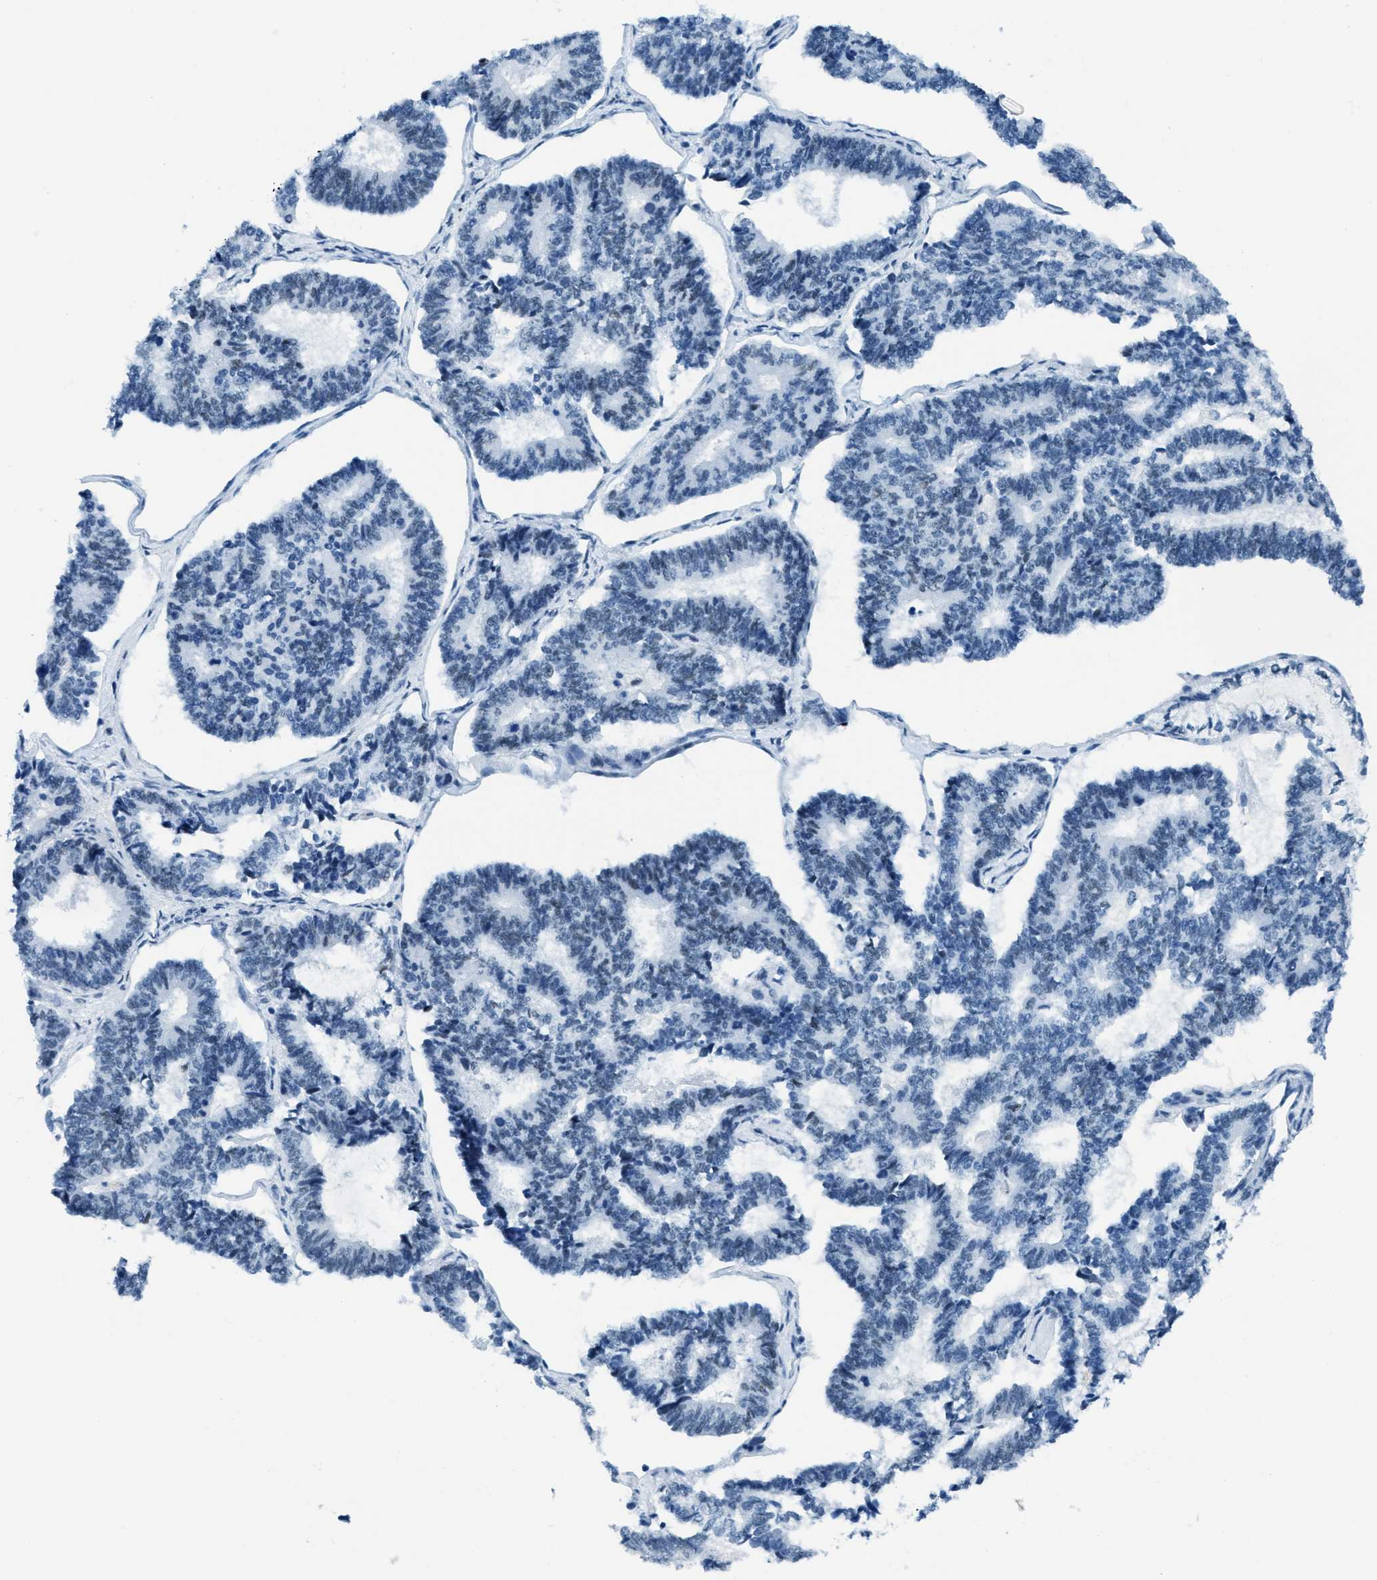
{"staining": {"intensity": "negative", "quantity": "none", "location": "none"}, "tissue": "endometrial cancer", "cell_type": "Tumor cells", "image_type": "cancer", "snomed": [{"axis": "morphology", "description": "Adenocarcinoma, NOS"}, {"axis": "topography", "description": "Endometrium"}], "caption": "This is a image of immunohistochemistry staining of endometrial cancer (adenocarcinoma), which shows no positivity in tumor cells. (Immunohistochemistry, brightfield microscopy, high magnification).", "gene": "PLA2G2A", "patient": {"sex": "female", "age": 70}}